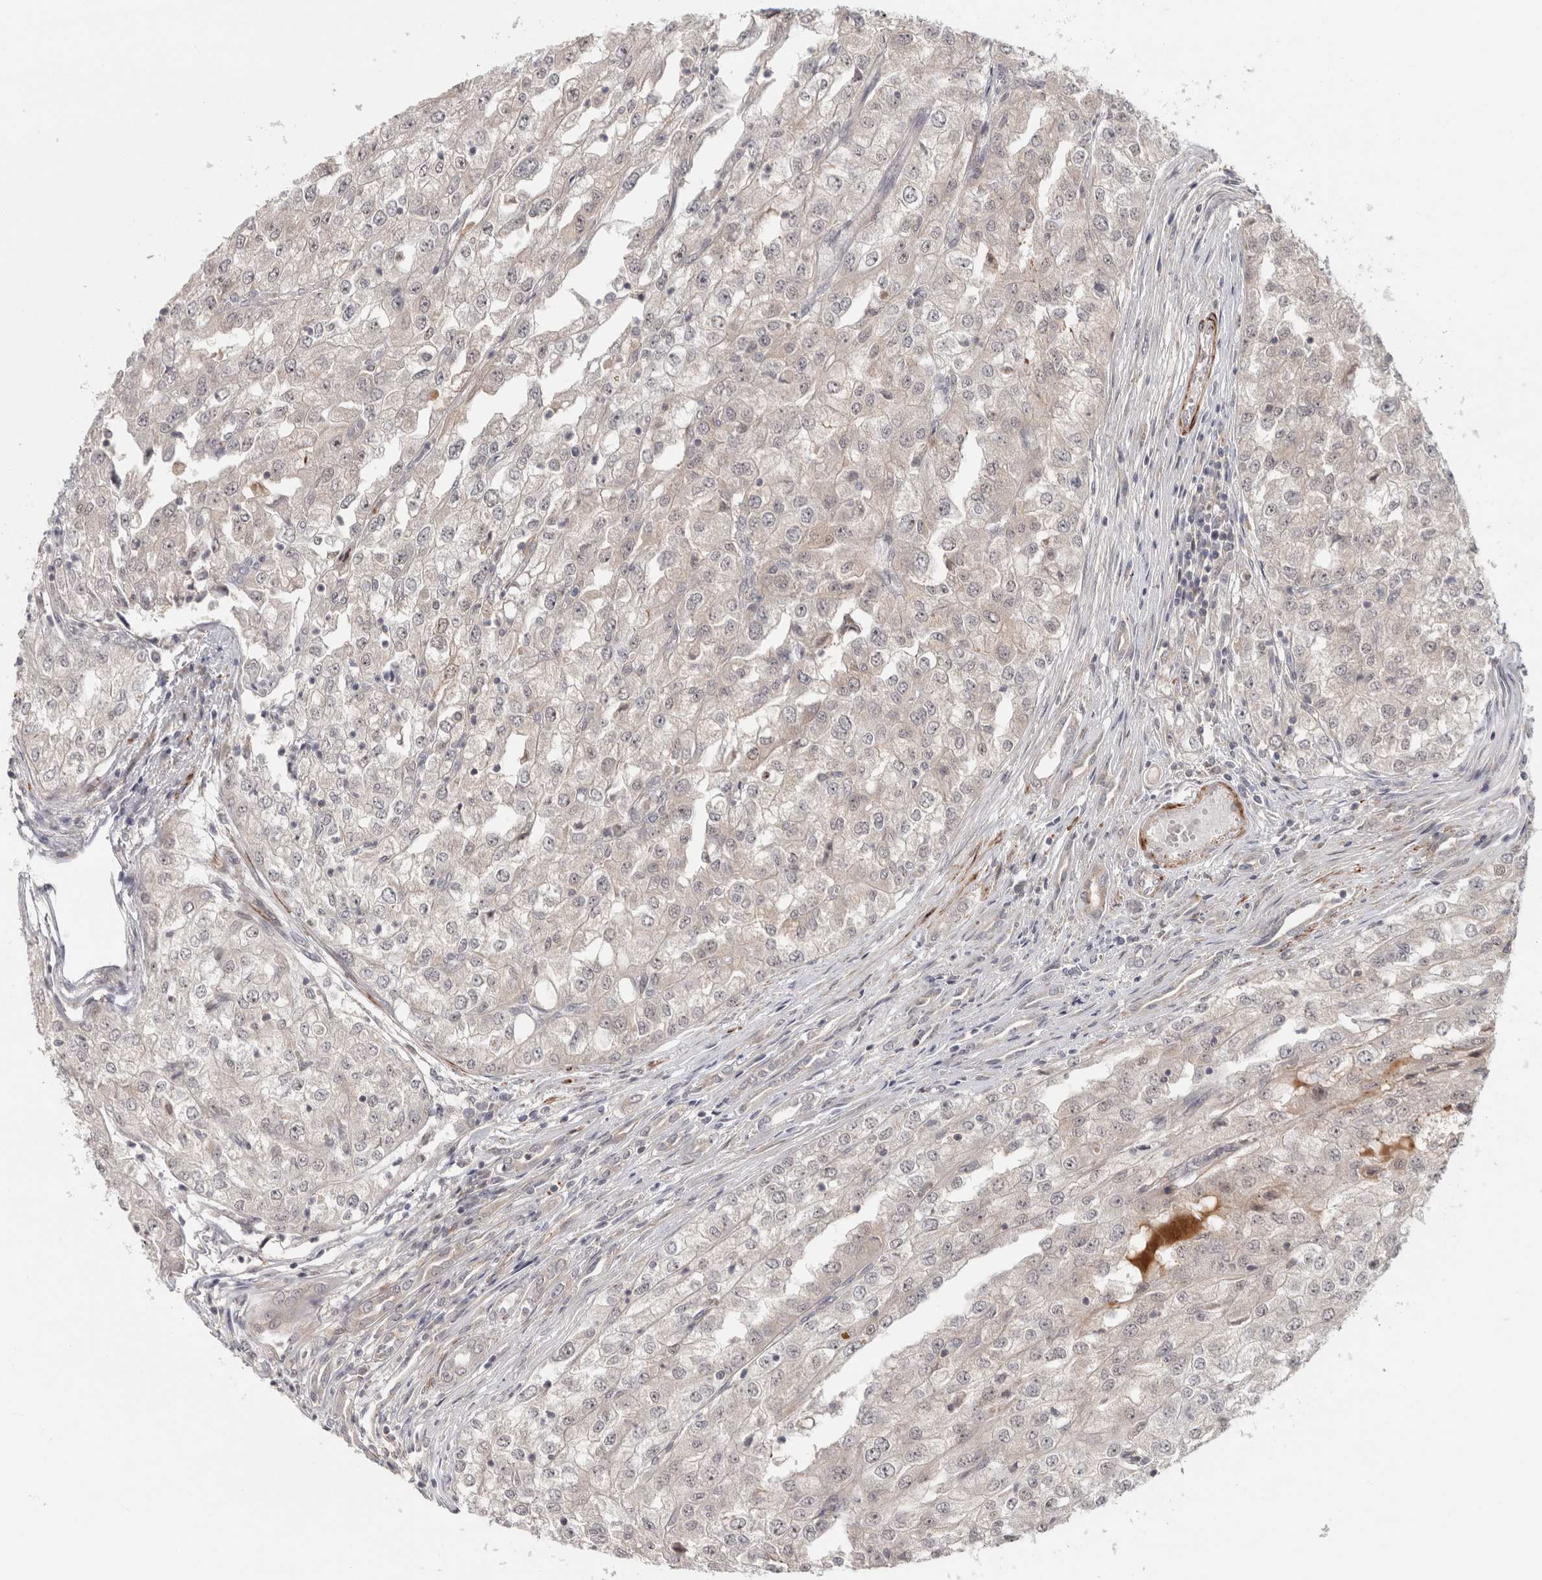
{"staining": {"intensity": "weak", "quantity": "<25%", "location": "cytoplasmic/membranous"}, "tissue": "renal cancer", "cell_type": "Tumor cells", "image_type": "cancer", "snomed": [{"axis": "morphology", "description": "Adenocarcinoma, NOS"}, {"axis": "topography", "description": "Kidney"}], "caption": "This photomicrograph is of renal adenocarcinoma stained with immunohistochemistry (IHC) to label a protein in brown with the nuclei are counter-stained blue. There is no staining in tumor cells.", "gene": "ZNF318", "patient": {"sex": "female", "age": 54}}